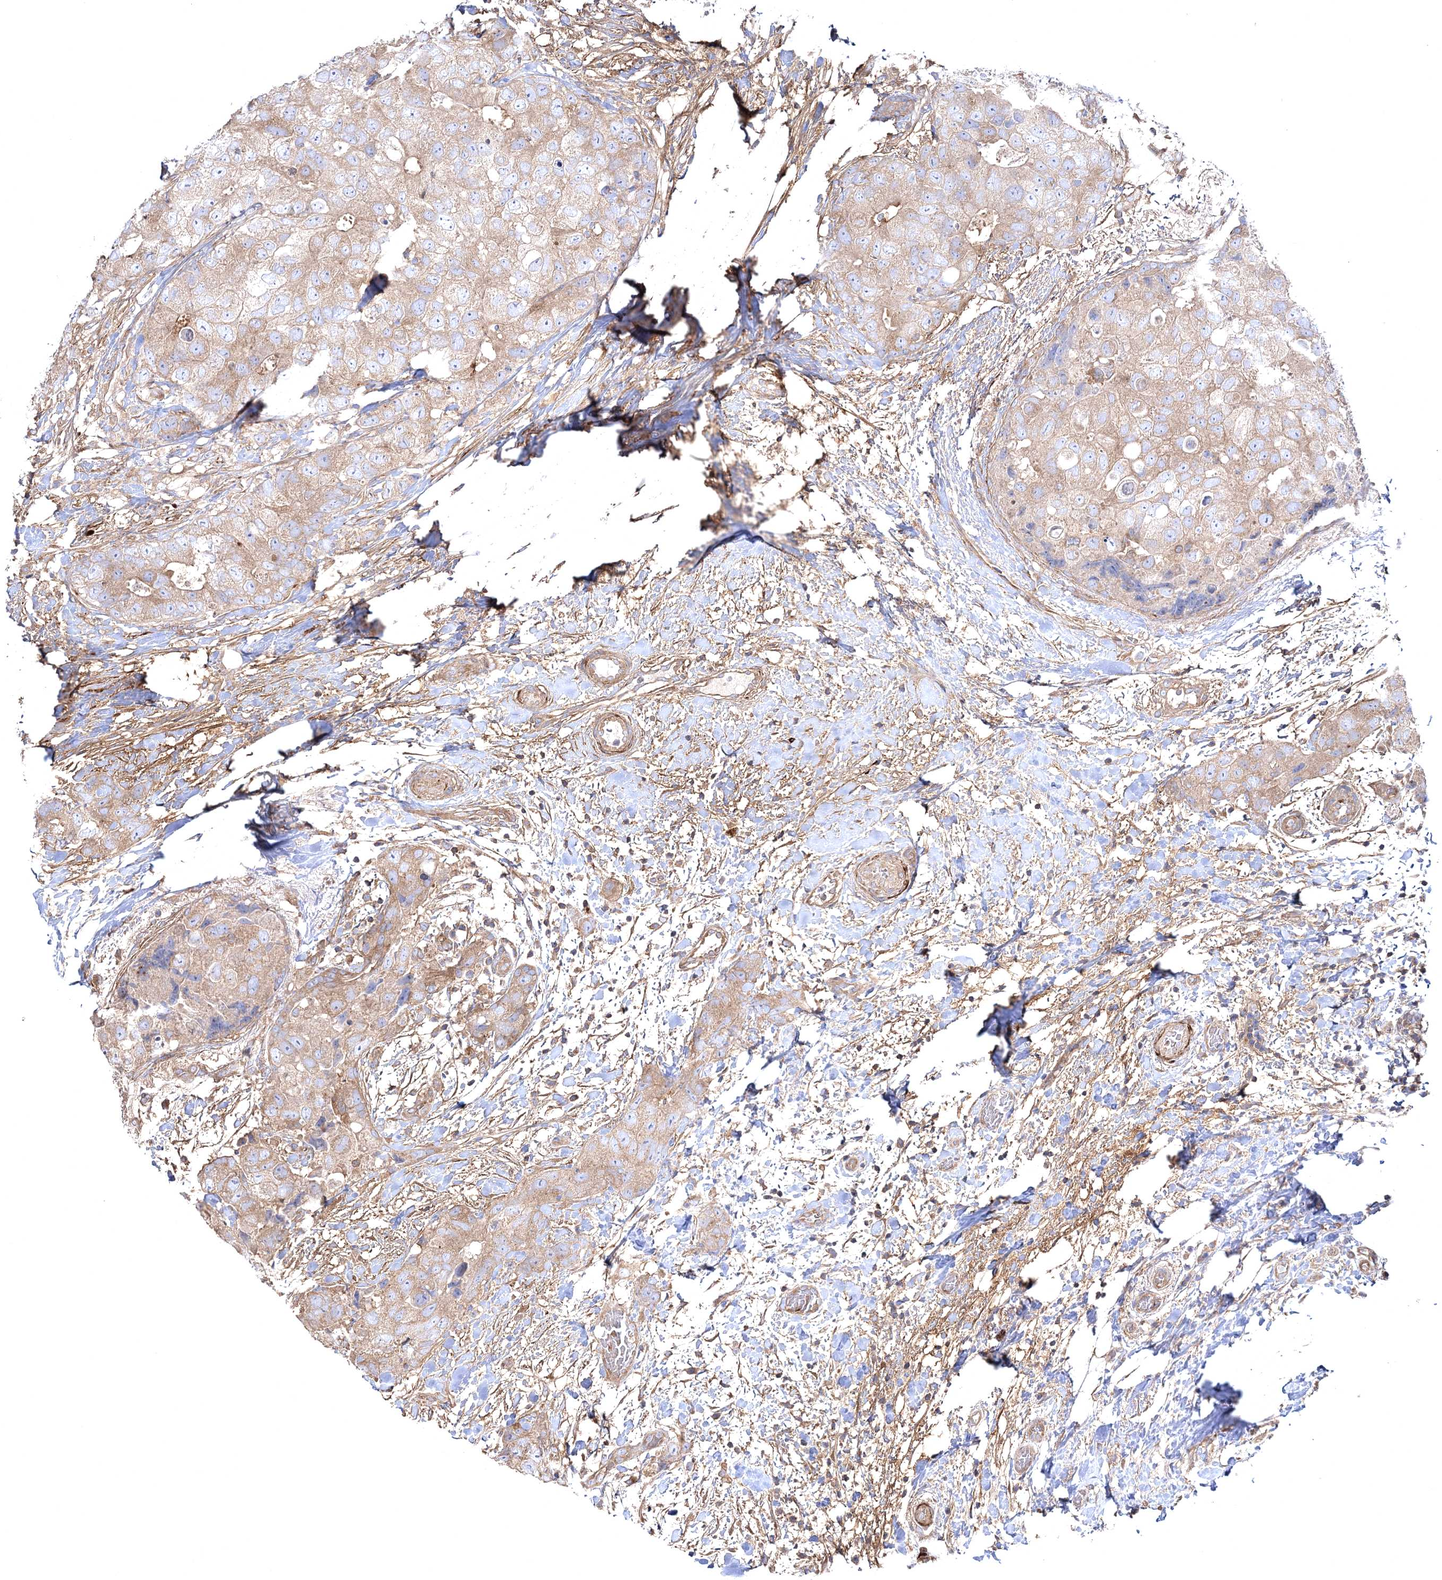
{"staining": {"intensity": "weak", "quantity": ">75%", "location": "cytoplasmic/membranous"}, "tissue": "breast cancer", "cell_type": "Tumor cells", "image_type": "cancer", "snomed": [{"axis": "morphology", "description": "Duct carcinoma"}, {"axis": "topography", "description": "Breast"}], "caption": "The immunohistochemical stain labels weak cytoplasmic/membranous staining in tumor cells of breast cancer tissue.", "gene": "ZSWIM6", "patient": {"sex": "female", "age": 62}}